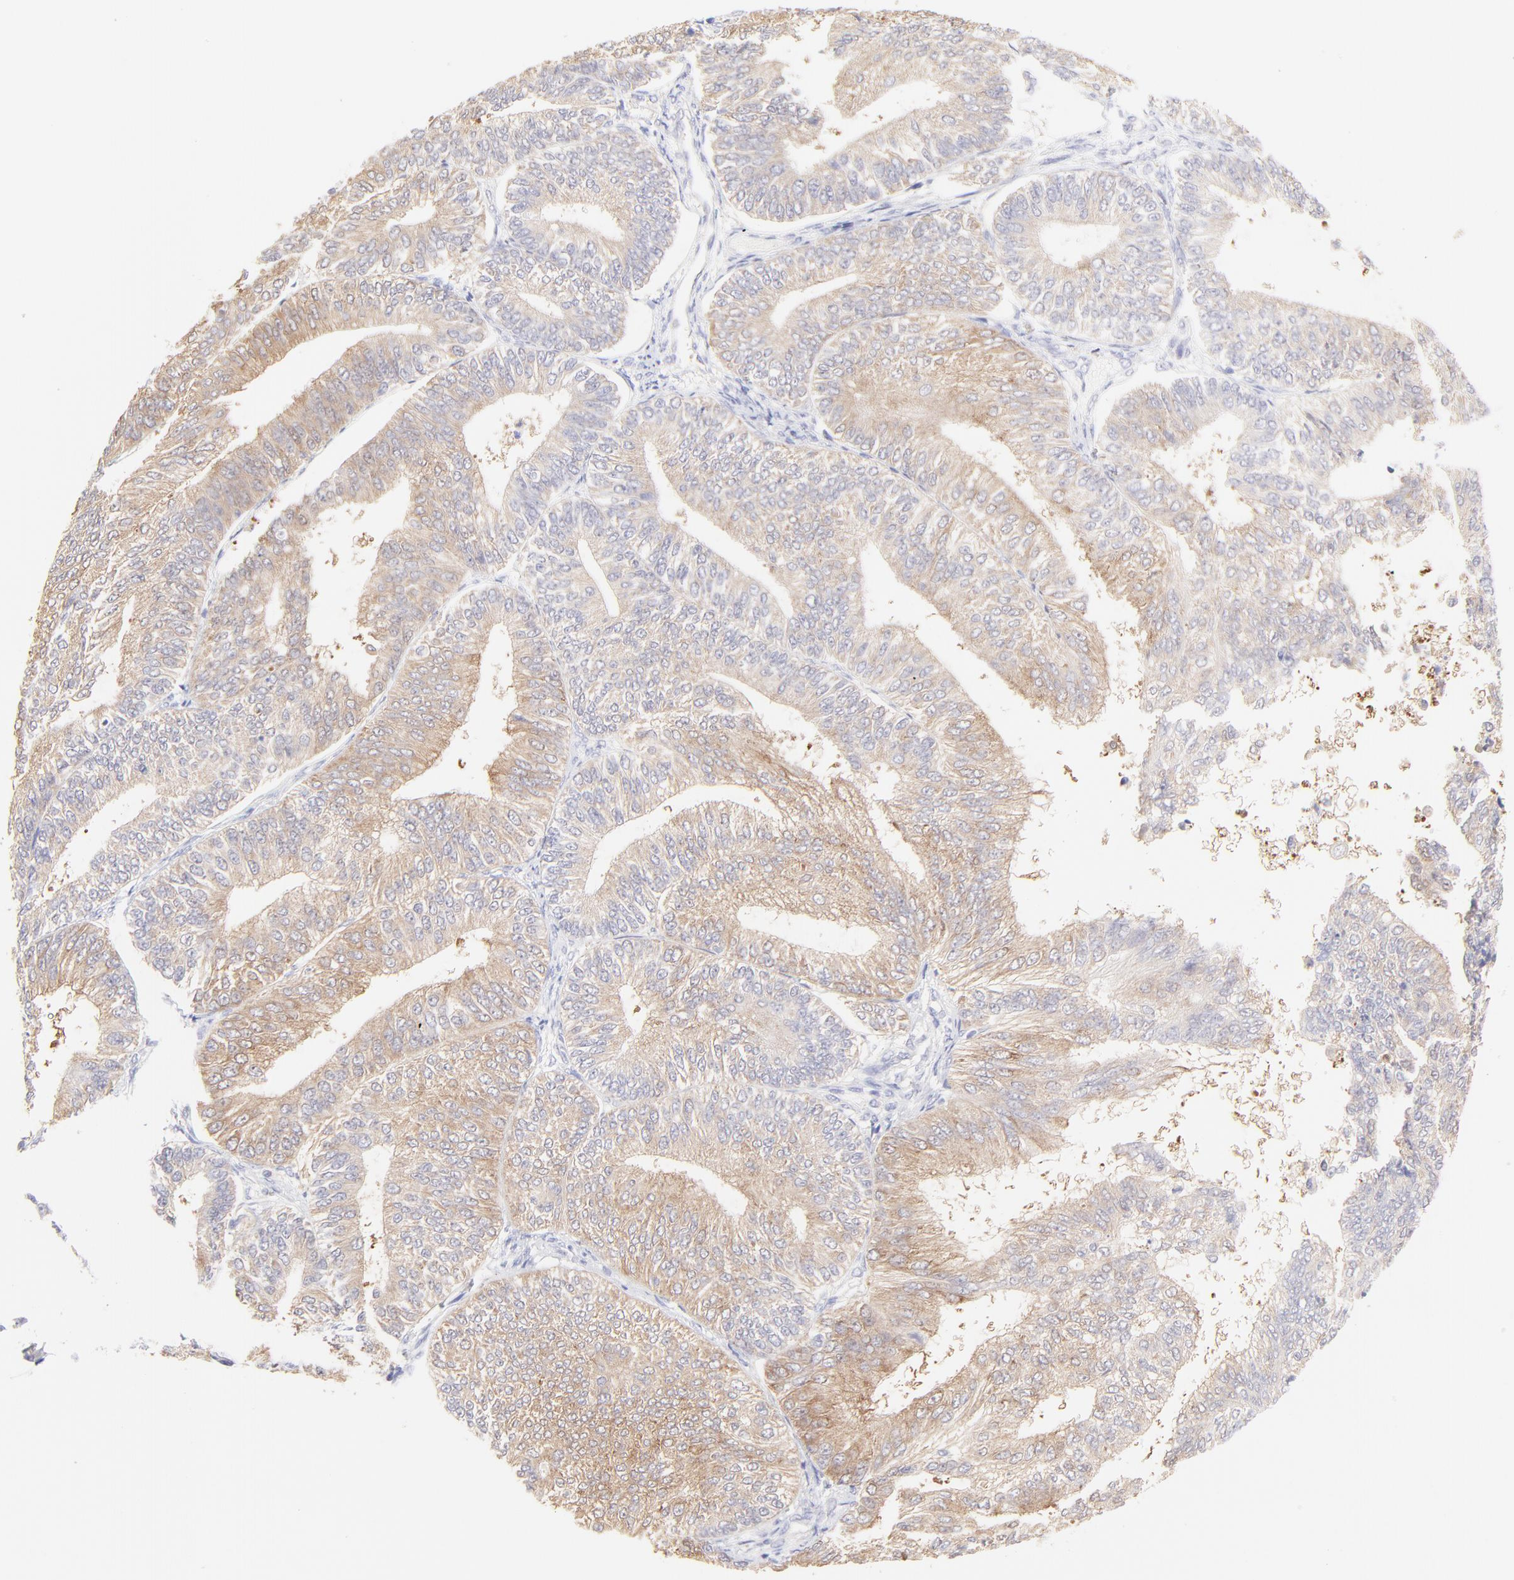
{"staining": {"intensity": "weak", "quantity": ">75%", "location": "cytoplasmic/membranous"}, "tissue": "endometrial cancer", "cell_type": "Tumor cells", "image_type": "cancer", "snomed": [{"axis": "morphology", "description": "Adenocarcinoma, NOS"}, {"axis": "topography", "description": "Endometrium"}], "caption": "DAB (3,3'-diaminobenzidine) immunohistochemical staining of human adenocarcinoma (endometrial) reveals weak cytoplasmic/membranous protein positivity in about >75% of tumor cells. The staining was performed using DAB (3,3'-diaminobenzidine) to visualize the protein expression in brown, while the nuclei were stained in blue with hematoxylin (Magnification: 20x).", "gene": "HYAL1", "patient": {"sex": "female", "age": 55}}